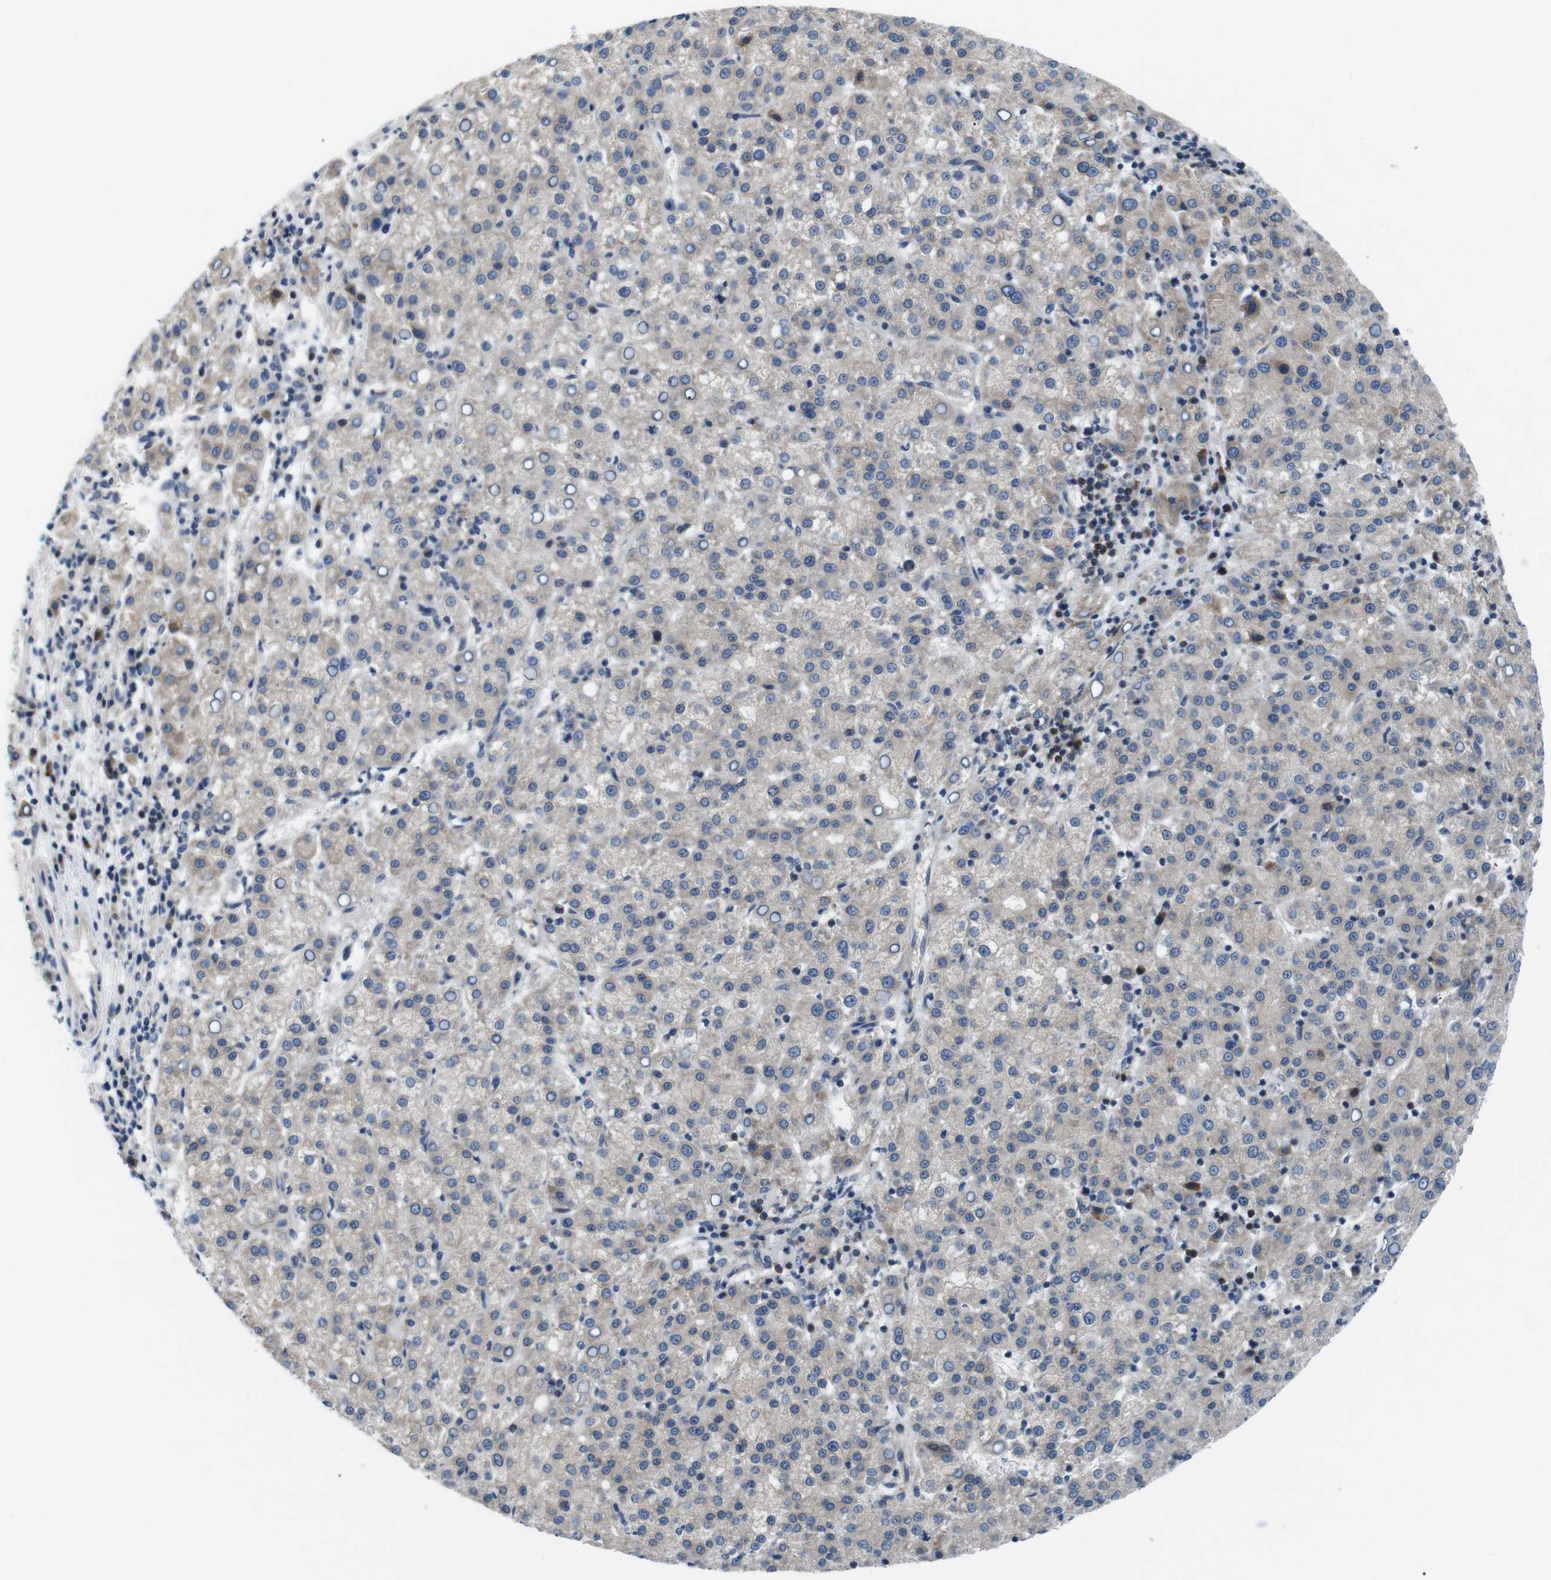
{"staining": {"intensity": "negative", "quantity": "none", "location": "none"}, "tissue": "liver cancer", "cell_type": "Tumor cells", "image_type": "cancer", "snomed": [{"axis": "morphology", "description": "Carcinoma, Hepatocellular, NOS"}, {"axis": "topography", "description": "Liver"}], "caption": "This is a micrograph of IHC staining of hepatocellular carcinoma (liver), which shows no staining in tumor cells.", "gene": "JAK1", "patient": {"sex": "female", "age": 58}}